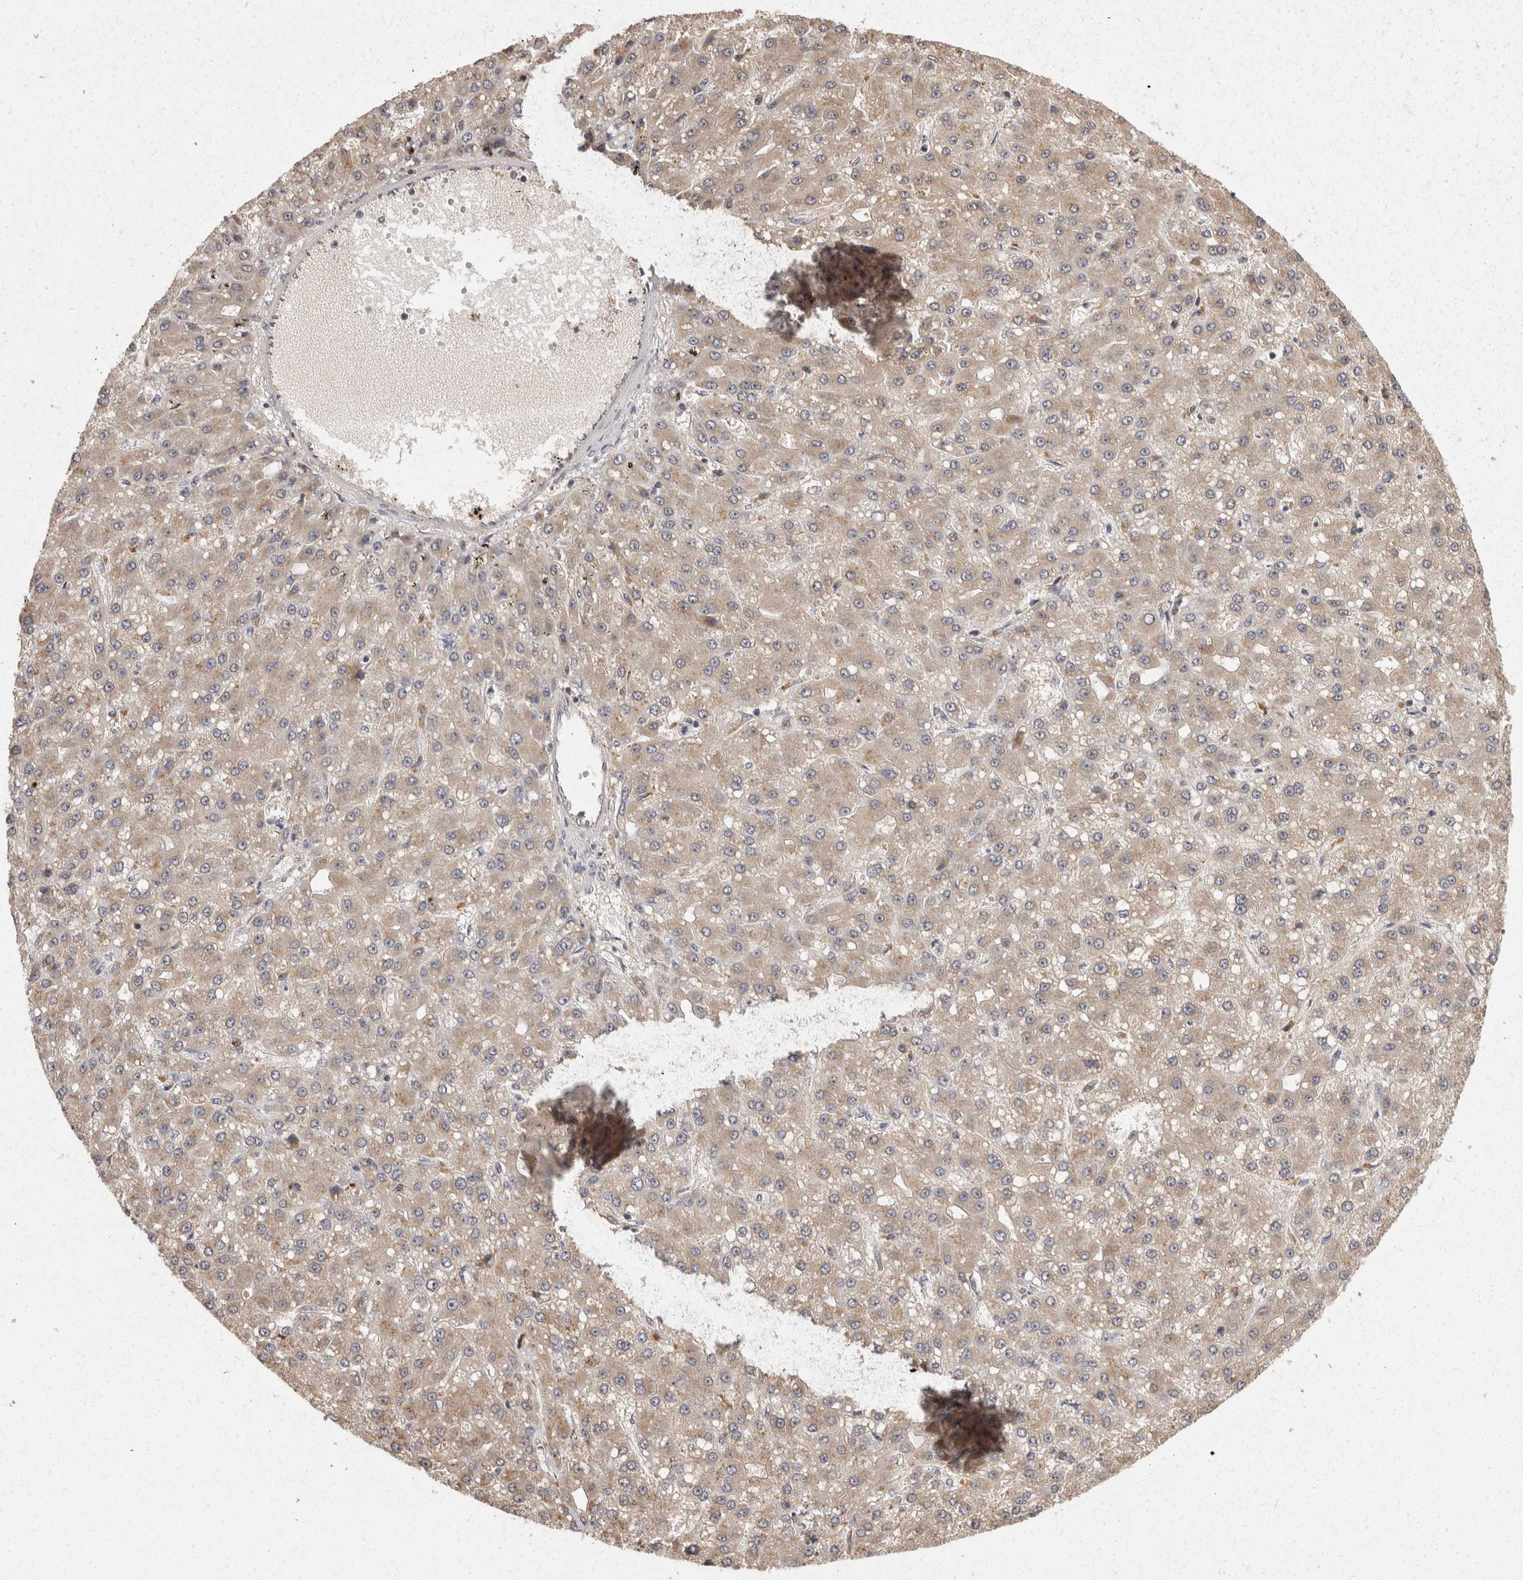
{"staining": {"intensity": "weak", "quantity": ">75%", "location": "cytoplasmic/membranous"}, "tissue": "liver cancer", "cell_type": "Tumor cells", "image_type": "cancer", "snomed": [{"axis": "morphology", "description": "Carcinoma, Hepatocellular, NOS"}, {"axis": "topography", "description": "Liver"}], "caption": "Protein analysis of liver hepatocellular carcinoma tissue exhibits weak cytoplasmic/membranous staining in approximately >75% of tumor cells.", "gene": "ACAT2", "patient": {"sex": "male", "age": 67}}